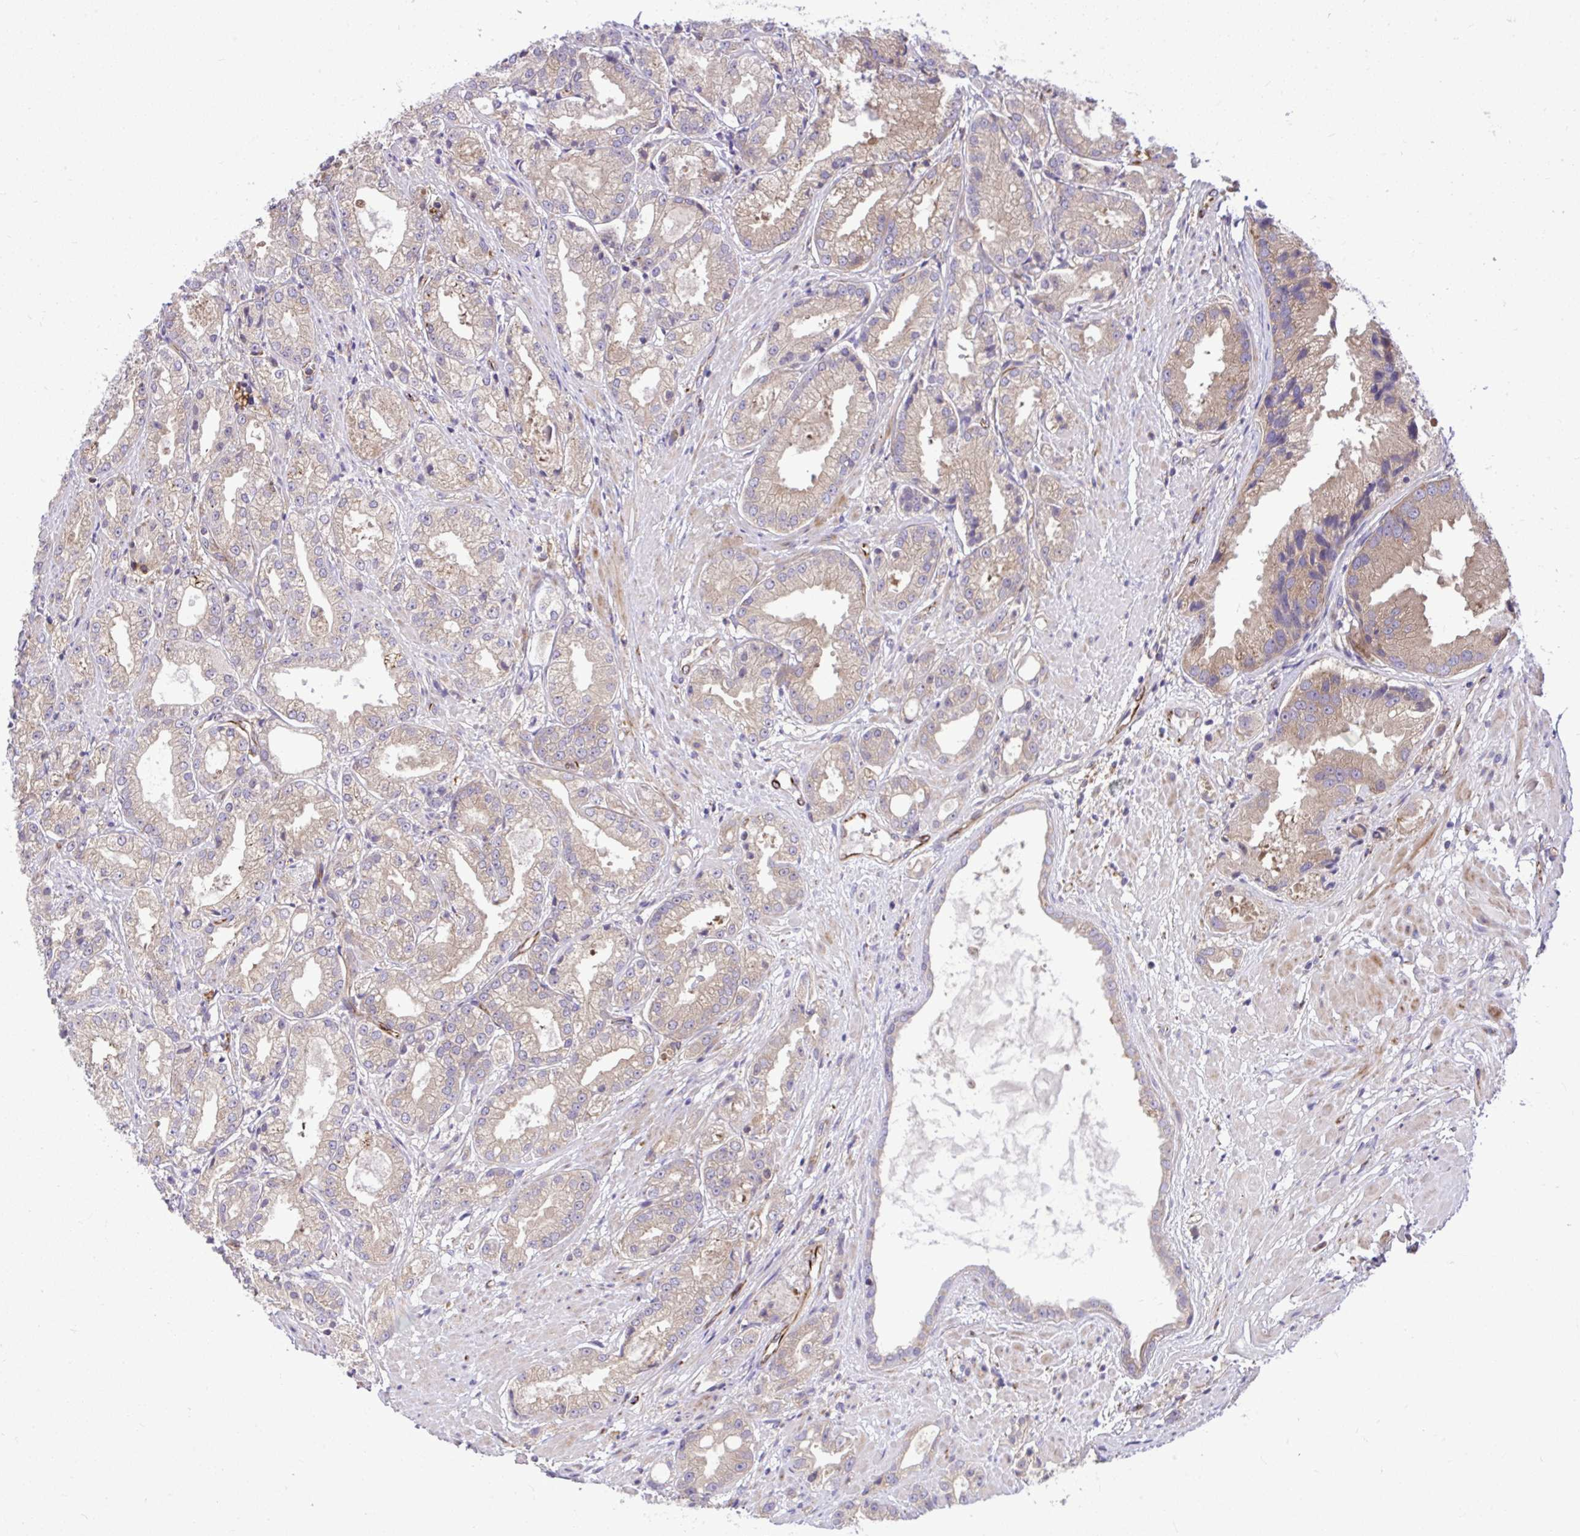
{"staining": {"intensity": "weak", "quantity": "25%-75%", "location": "cytoplasmic/membranous"}, "tissue": "prostate cancer", "cell_type": "Tumor cells", "image_type": "cancer", "snomed": [{"axis": "morphology", "description": "Adenocarcinoma, High grade"}, {"axis": "topography", "description": "Prostate"}], "caption": "An image showing weak cytoplasmic/membranous positivity in about 25%-75% of tumor cells in prostate cancer, as visualized by brown immunohistochemical staining.", "gene": "PAIP2", "patient": {"sex": "male", "age": 61}}